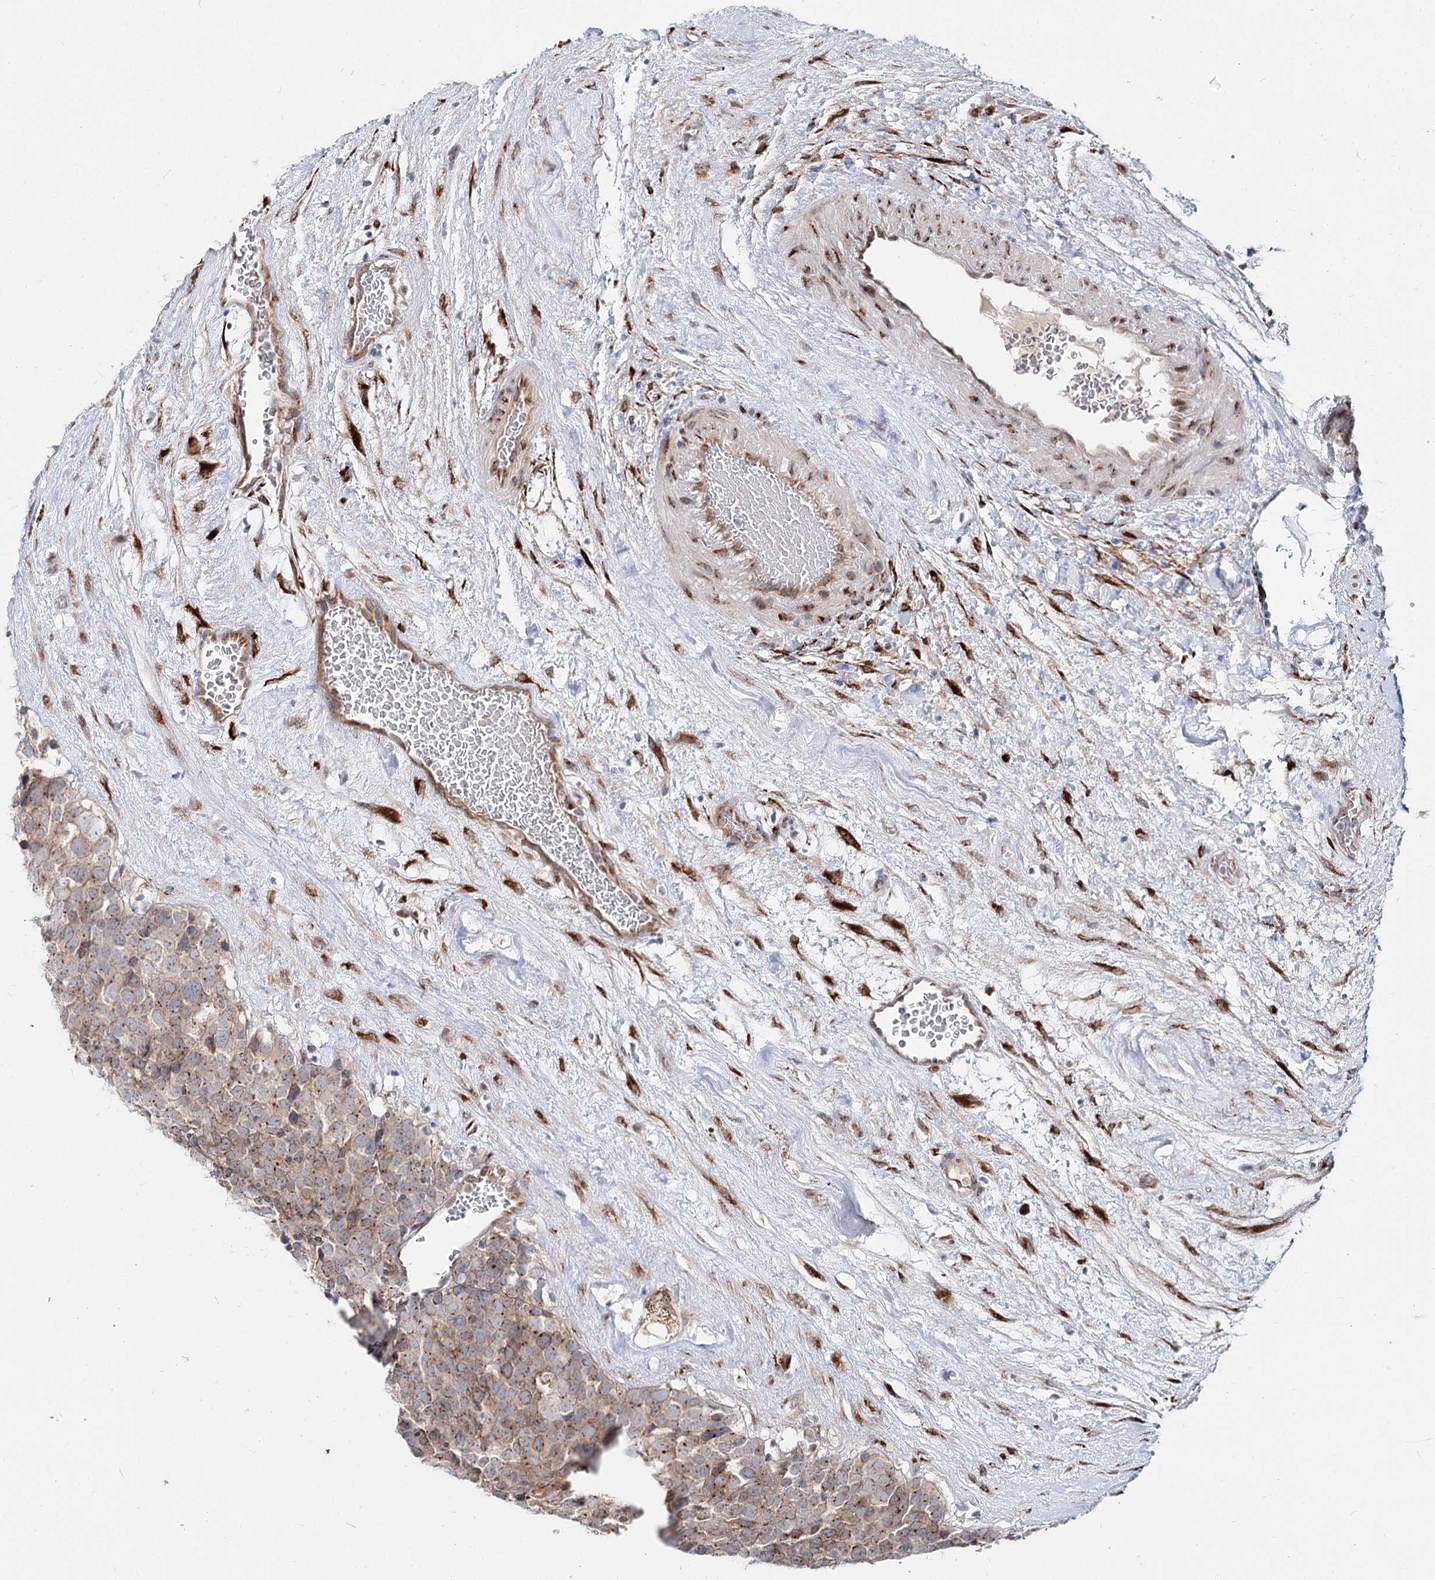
{"staining": {"intensity": "moderate", "quantity": "25%-75%", "location": "cytoplasmic/membranous"}, "tissue": "testis cancer", "cell_type": "Tumor cells", "image_type": "cancer", "snomed": [{"axis": "morphology", "description": "Seminoma, NOS"}, {"axis": "topography", "description": "Testis"}], "caption": "This micrograph shows IHC staining of testis cancer (seminoma), with medium moderate cytoplasmic/membranous staining in approximately 25%-75% of tumor cells.", "gene": "SPART", "patient": {"sex": "male", "age": 71}}